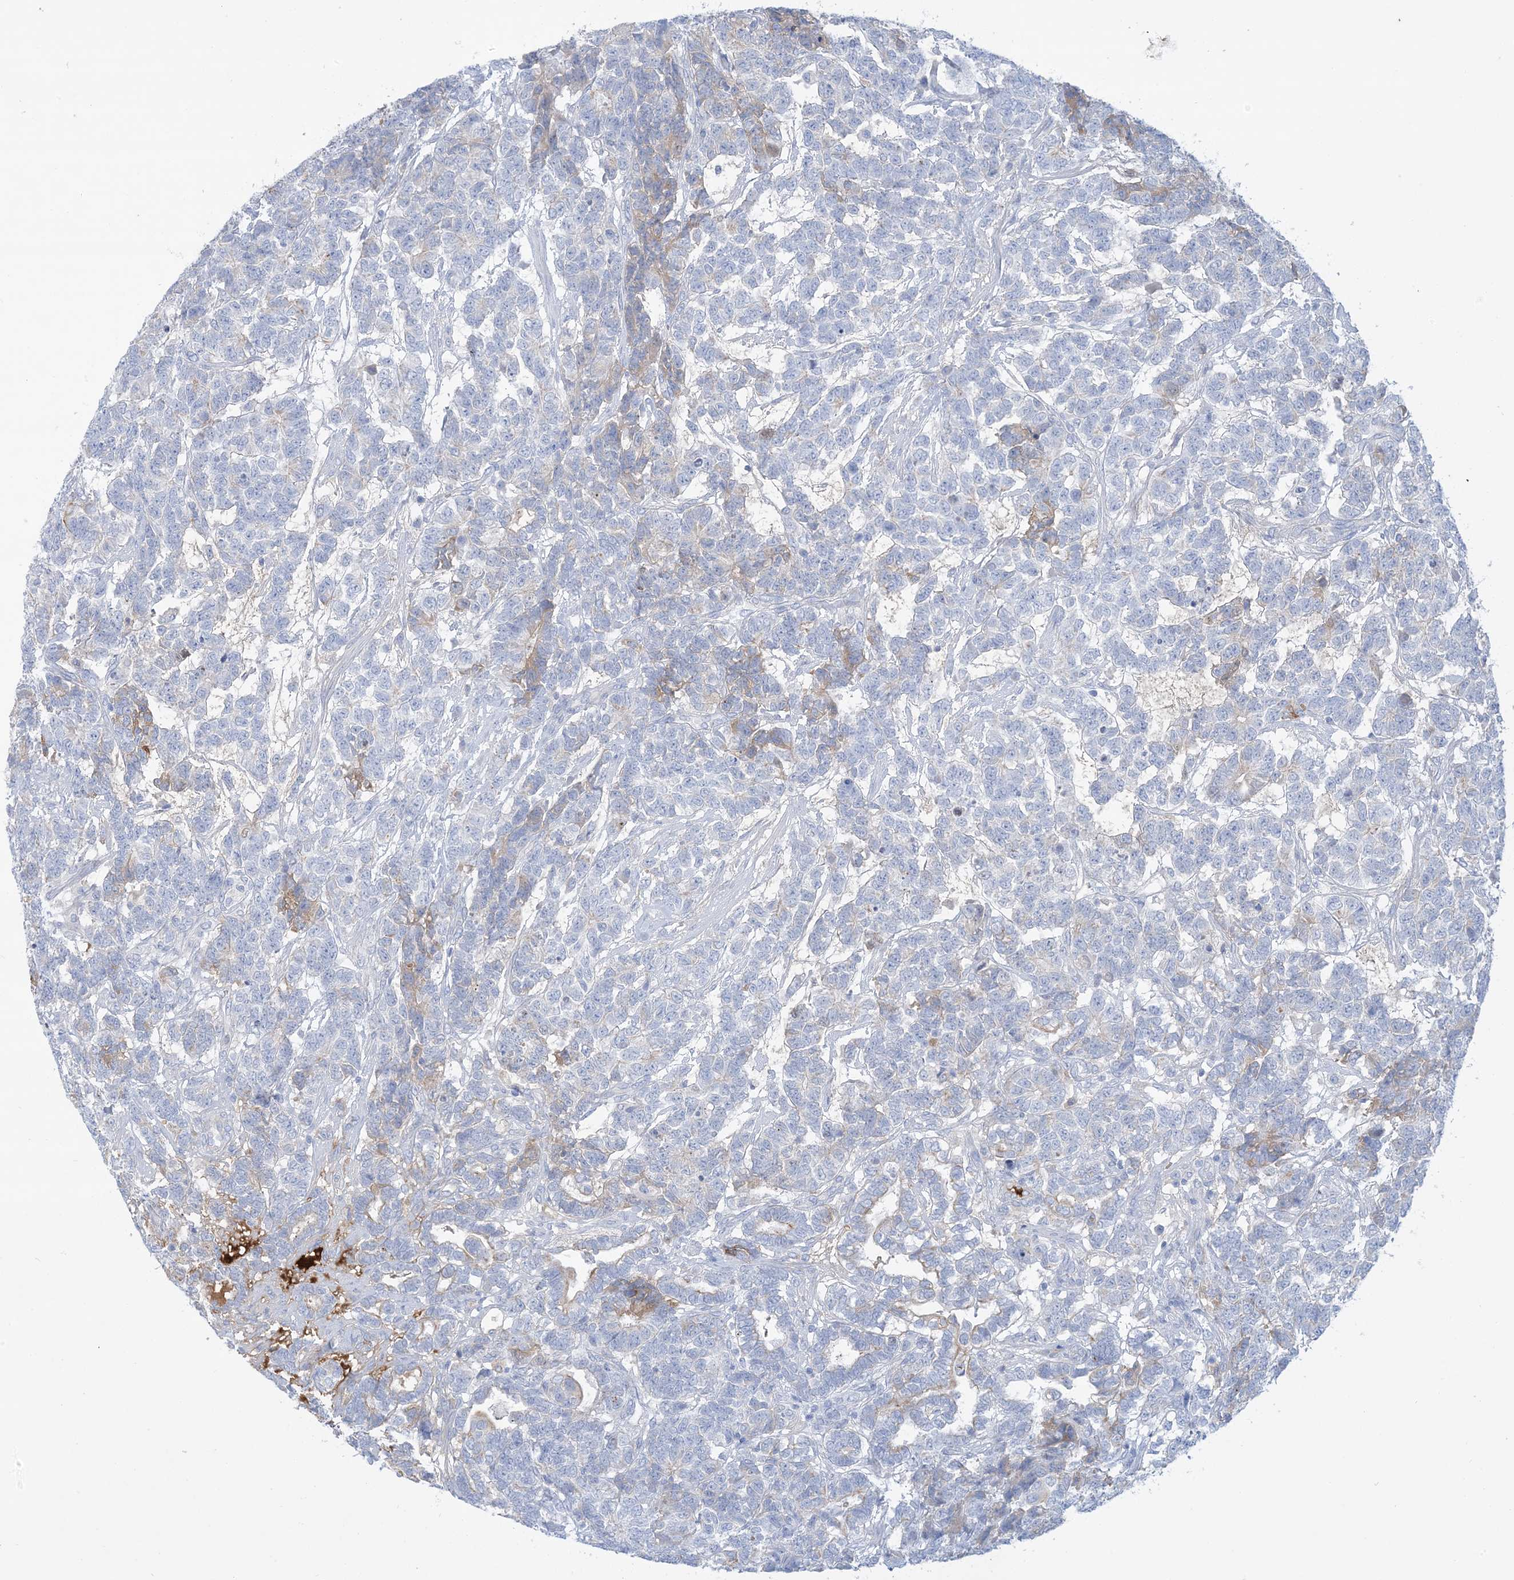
{"staining": {"intensity": "weak", "quantity": "<25%", "location": "cytoplasmic/membranous"}, "tissue": "testis cancer", "cell_type": "Tumor cells", "image_type": "cancer", "snomed": [{"axis": "morphology", "description": "Carcinoma, Embryonal, NOS"}, {"axis": "topography", "description": "Testis"}], "caption": "The image shows no staining of tumor cells in embryonal carcinoma (testis). (DAB immunohistochemistry (IHC) with hematoxylin counter stain).", "gene": "ATP11C", "patient": {"sex": "male", "age": 26}}